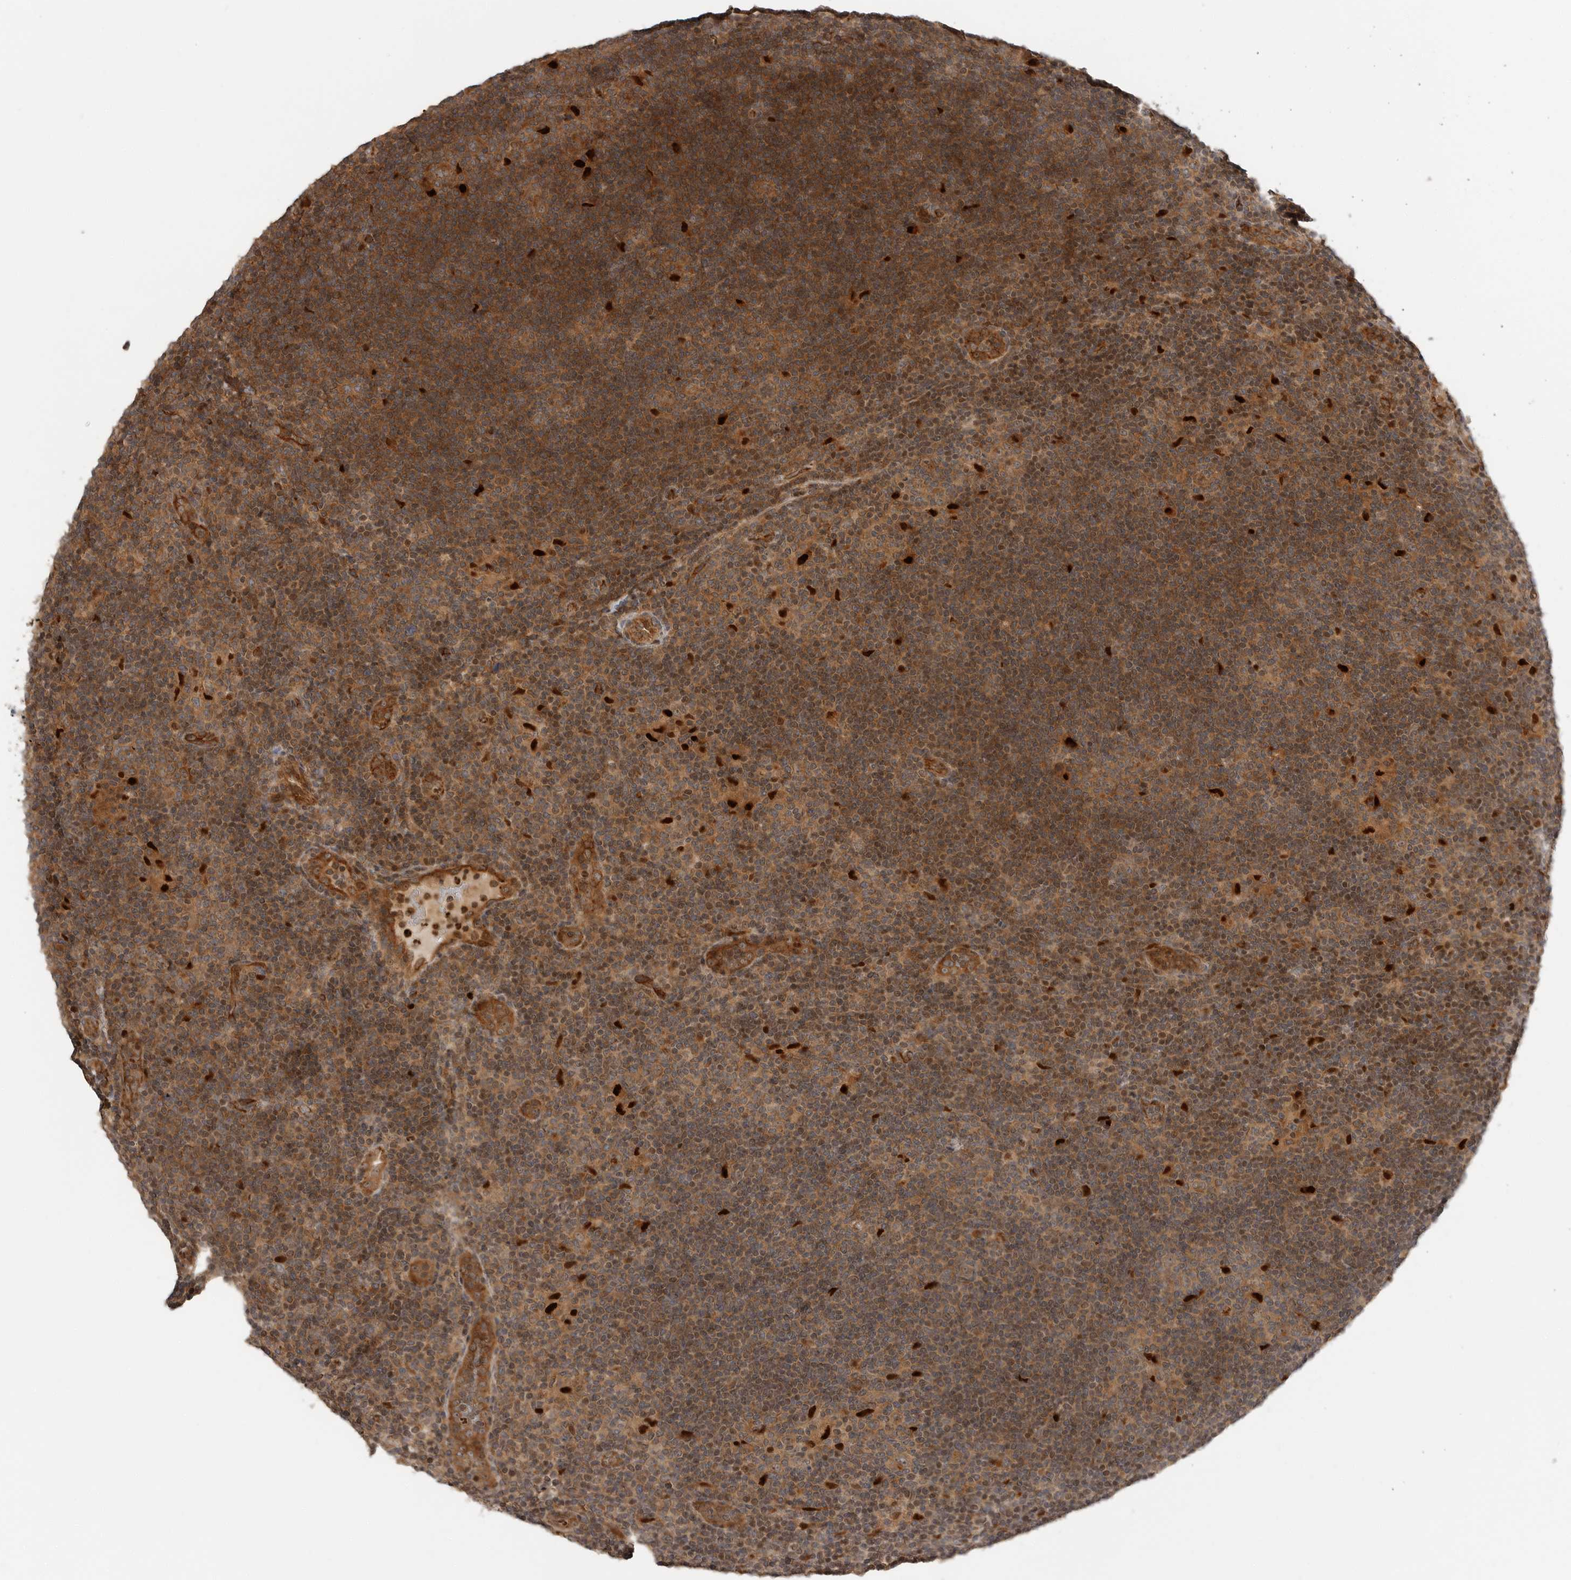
{"staining": {"intensity": "moderate", "quantity": ">75%", "location": "cytoplasmic/membranous,nuclear"}, "tissue": "lymphoma", "cell_type": "Tumor cells", "image_type": "cancer", "snomed": [{"axis": "morphology", "description": "Hodgkin's disease, NOS"}, {"axis": "topography", "description": "Lymph node"}], "caption": "IHC of Hodgkin's disease displays medium levels of moderate cytoplasmic/membranous and nuclear staining in approximately >75% of tumor cells.", "gene": "STRAP", "patient": {"sex": "female", "age": 57}}